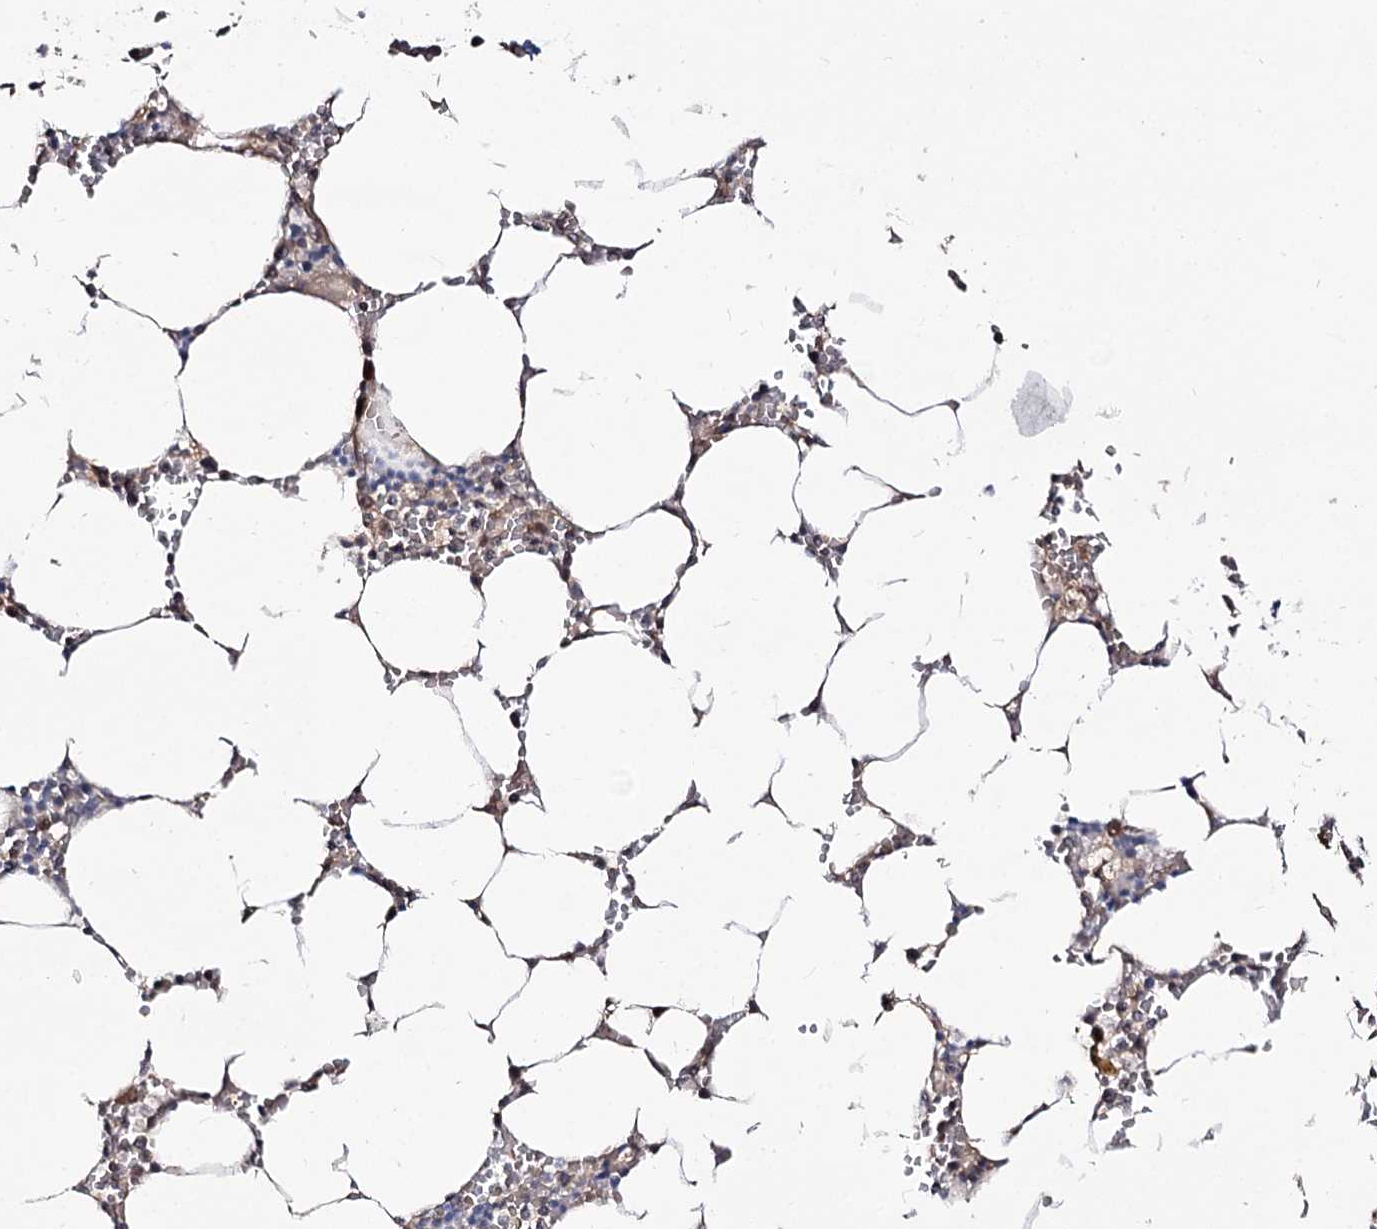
{"staining": {"intensity": "weak", "quantity": "<25%", "location": "cytoplasmic/membranous"}, "tissue": "bone marrow", "cell_type": "Hematopoietic cells", "image_type": "normal", "snomed": [{"axis": "morphology", "description": "Normal tissue, NOS"}, {"axis": "topography", "description": "Bone marrow"}], "caption": "DAB immunohistochemical staining of normal human bone marrow demonstrates no significant expression in hematopoietic cells.", "gene": "RRP9", "patient": {"sex": "male", "age": 70}}